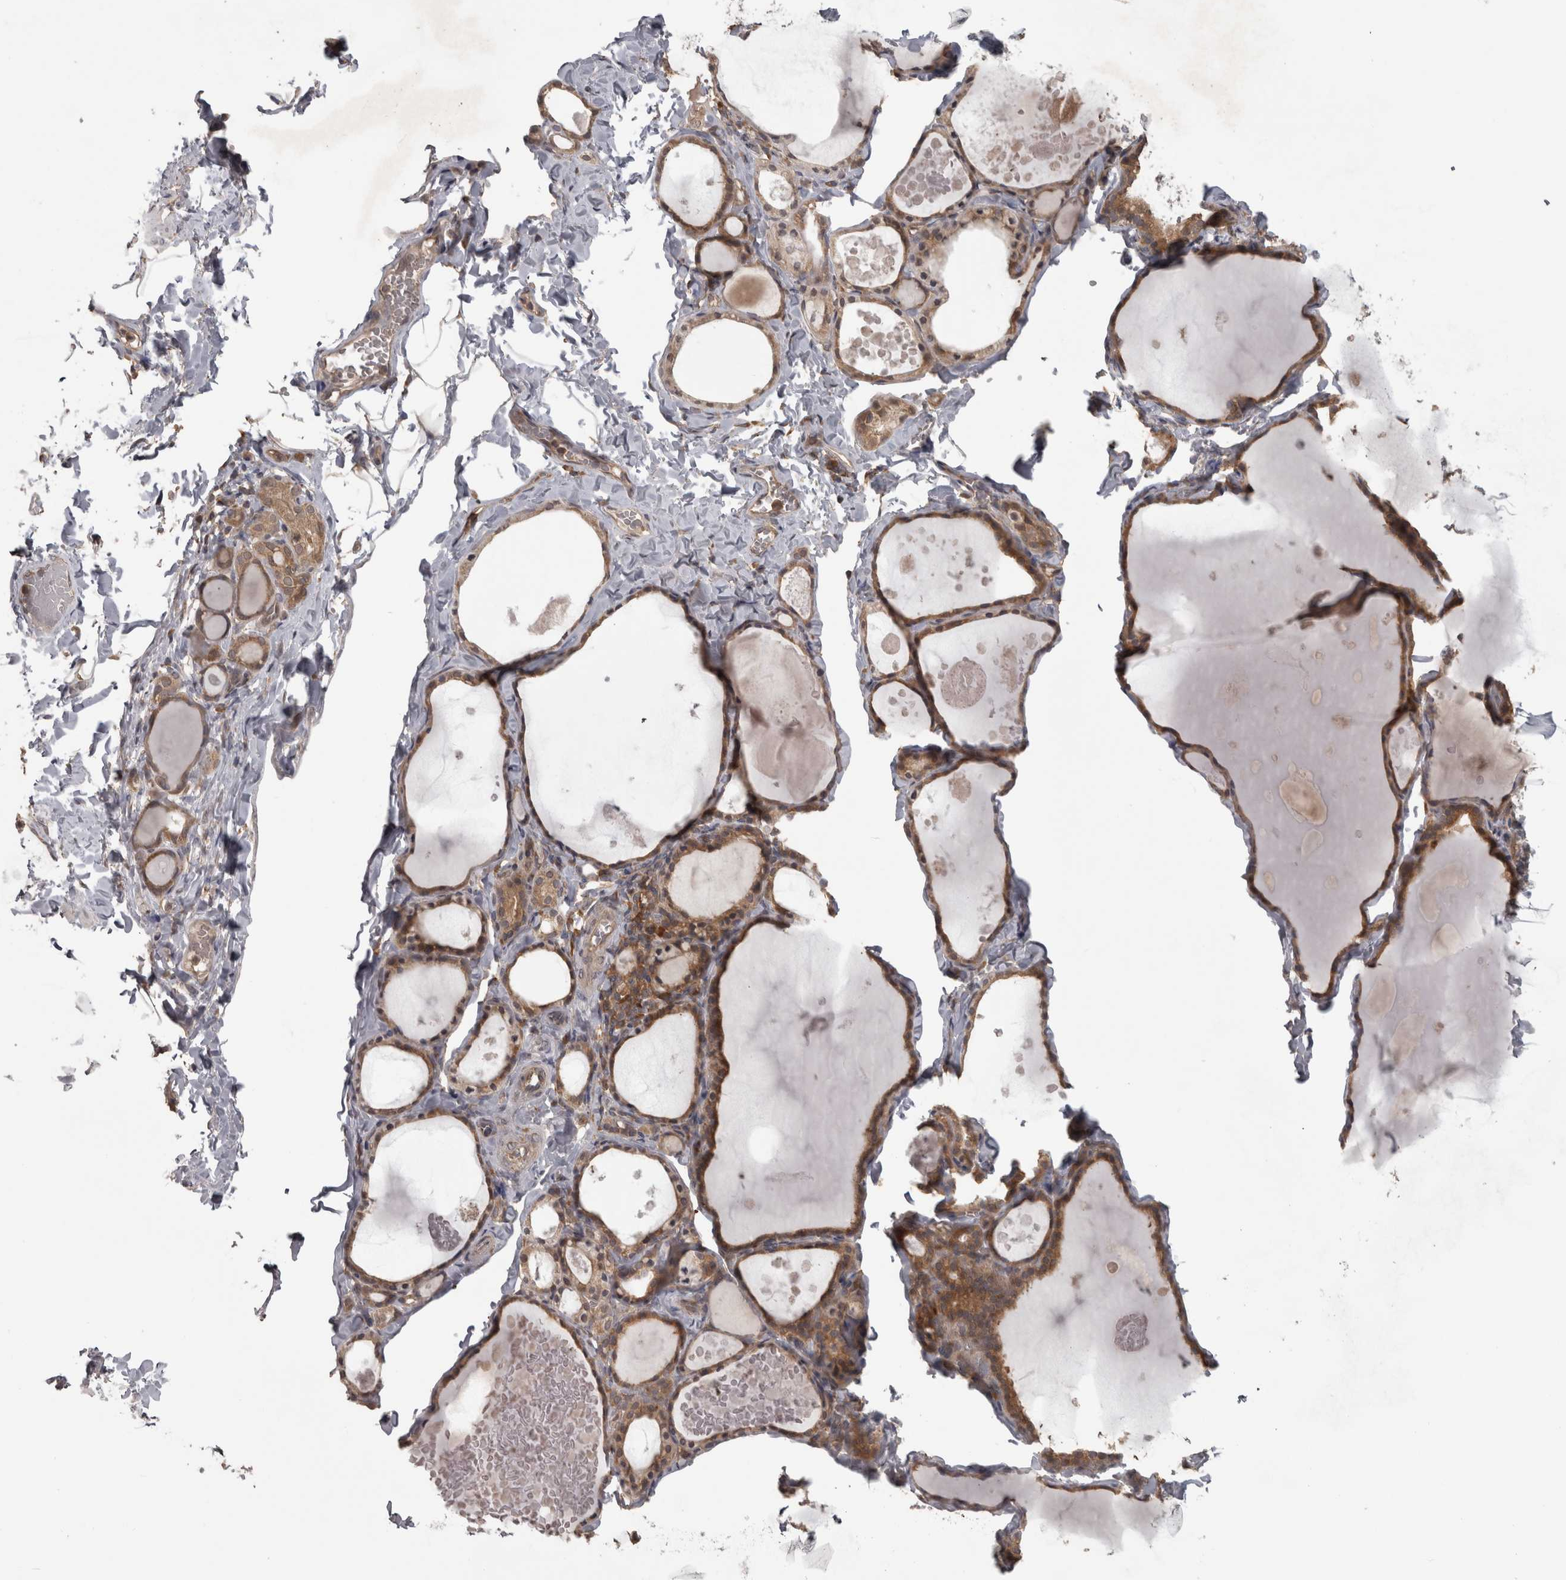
{"staining": {"intensity": "moderate", "quantity": ">75%", "location": "cytoplasmic/membranous"}, "tissue": "thyroid gland", "cell_type": "Glandular cells", "image_type": "normal", "snomed": [{"axis": "morphology", "description": "Normal tissue, NOS"}, {"axis": "topography", "description": "Thyroid gland"}], "caption": "Brown immunohistochemical staining in normal thyroid gland exhibits moderate cytoplasmic/membranous positivity in approximately >75% of glandular cells. (DAB (3,3'-diaminobenzidine) IHC with brightfield microscopy, high magnification).", "gene": "MICU3", "patient": {"sex": "male", "age": 56}}